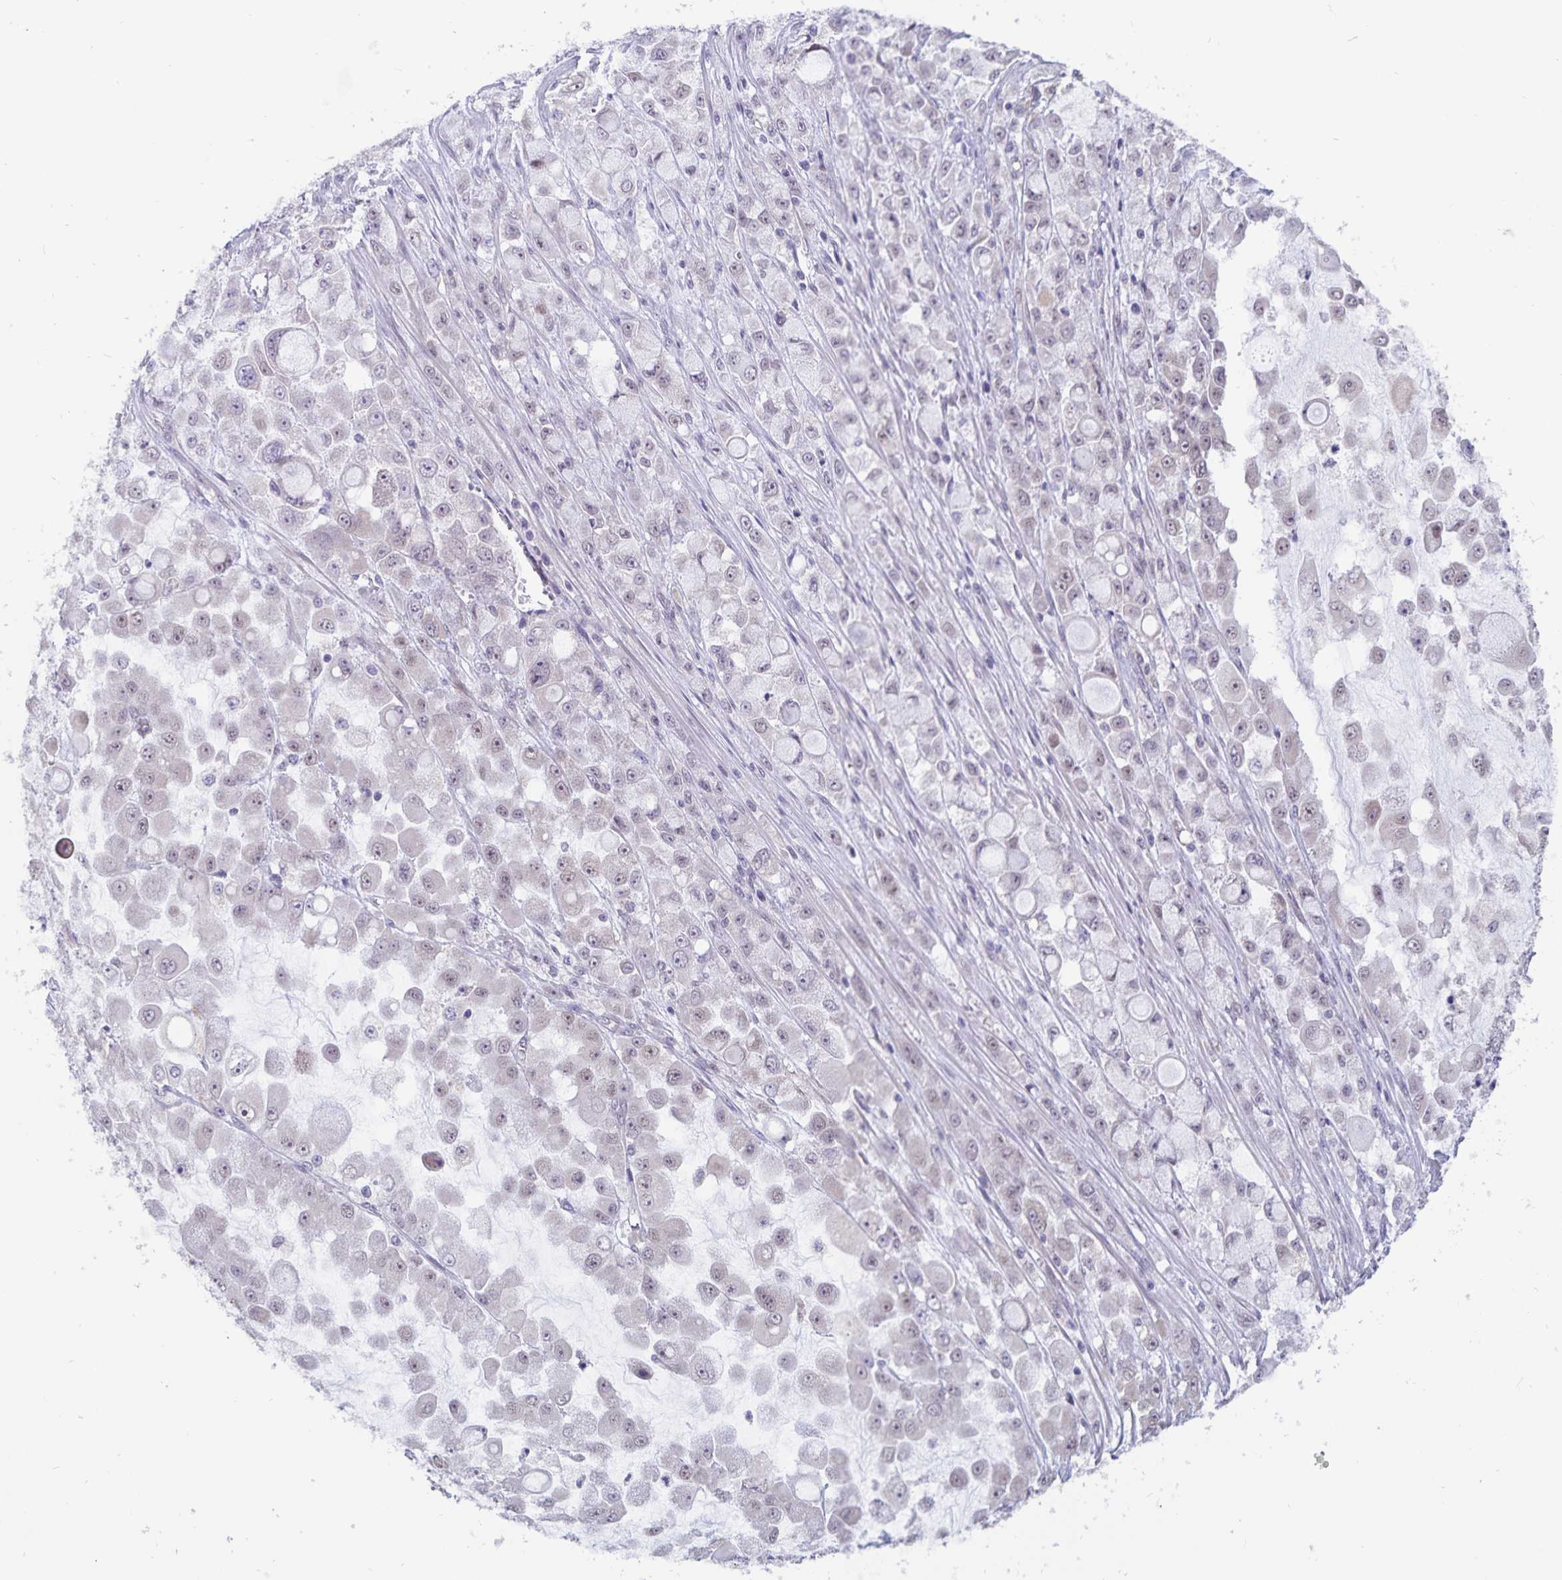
{"staining": {"intensity": "negative", "quantity": "none", "location": "none"}, "tissue": "stomach cancer", "cell_type": "Tumor cells", "image_type": "cancer", "snomed": [{"axis": "morphology", "description": "Adenocarcinoma, NOS"}, {"axis": "topography", "description": "Stomach"}], "caption": "An immunohistochemistry histopathology image of stomach cancer (adenocarcinoma) is shown. There is no staining in tumor cells of stomach cancer (adenocarcinoma).", "gene": "ATP2A2", "patient": {"sex": "female", "age": 76}}